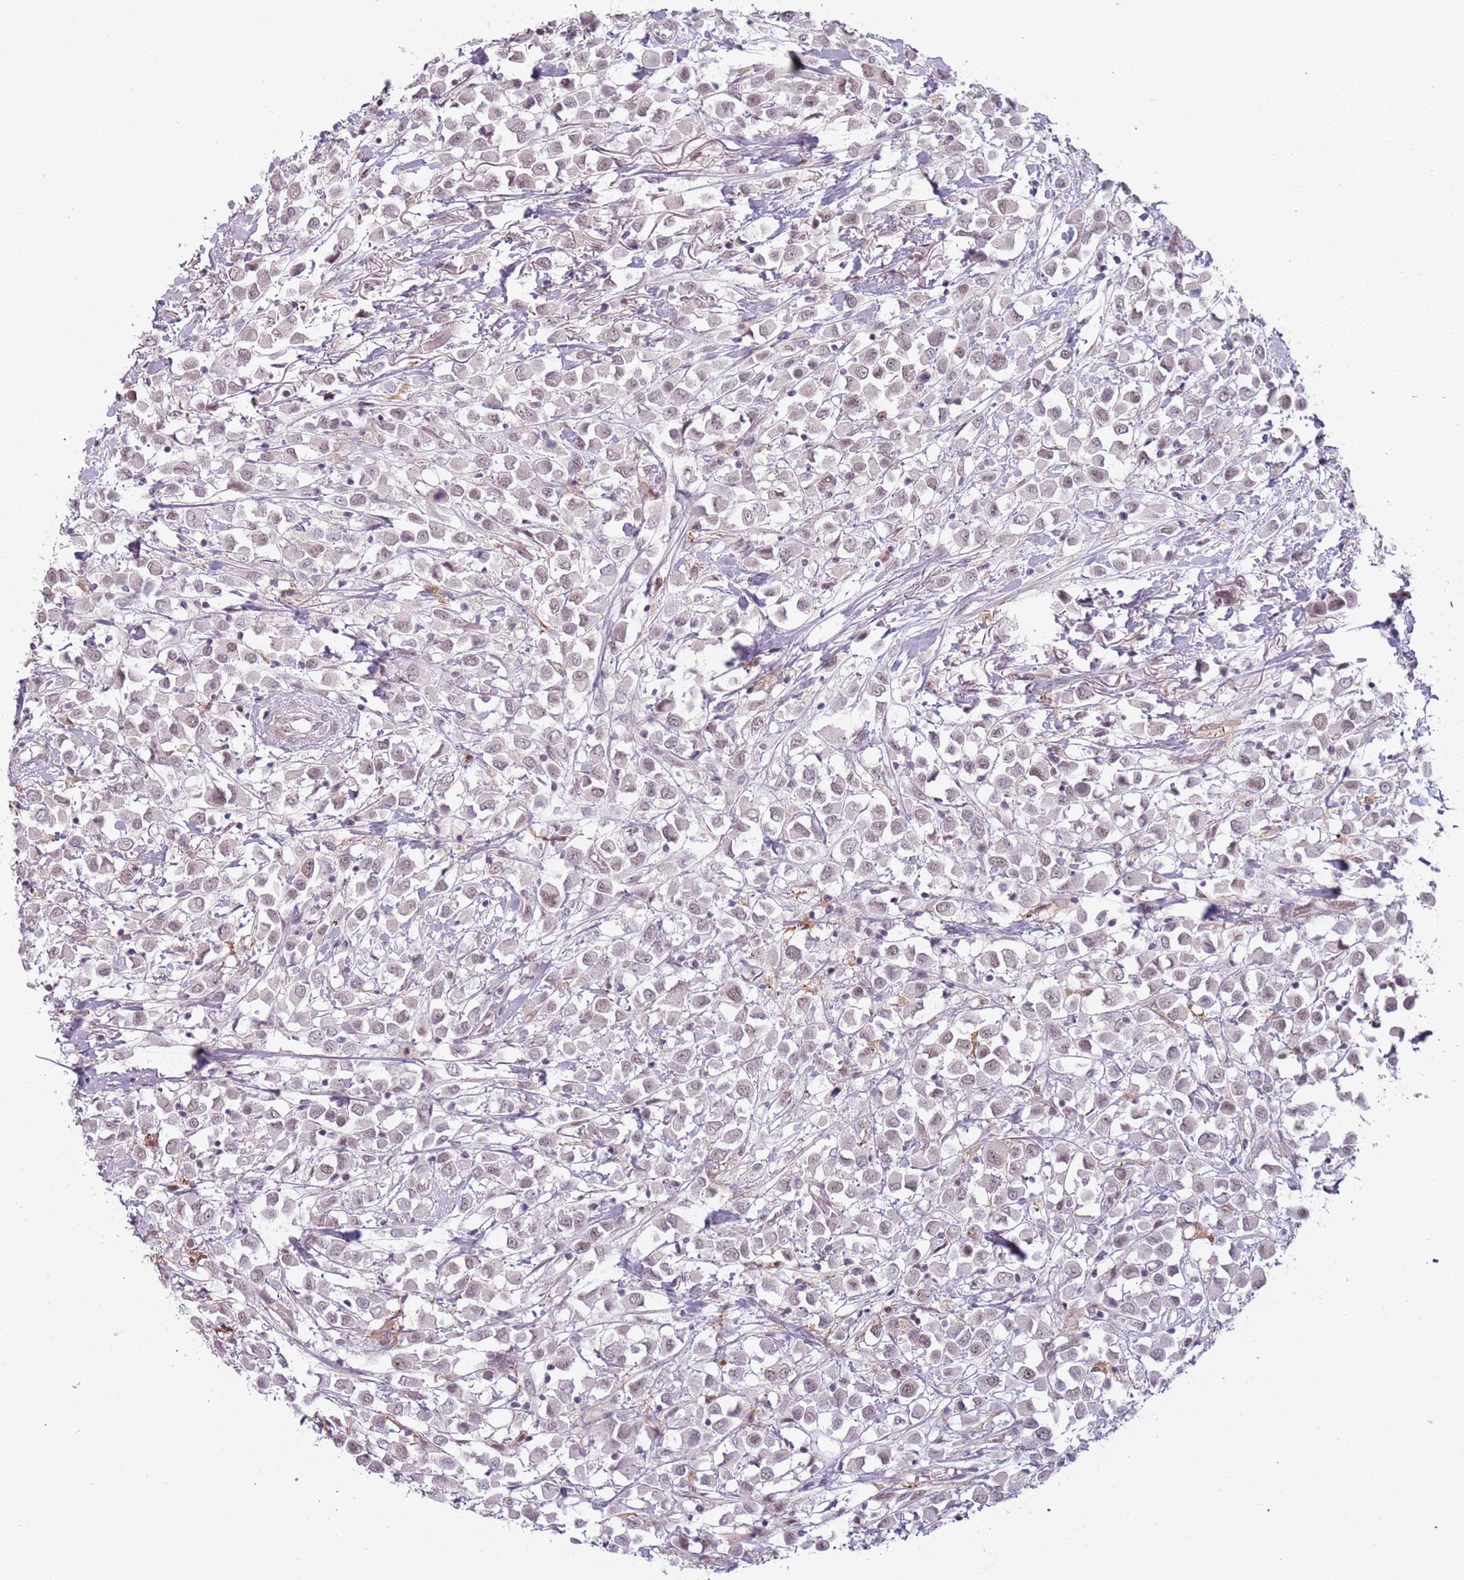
{"staining": {"intensity": "weak", "quantity": ">75%", "location": "nuclear"}, "tissue": "breast cancer", "cell_type": "Tumor cells", "image_type": "cancer", "snomed": [{"axis": "morphology", "description": "Duct carcinoma"}, {"axis": "topography", "description": "Breast"}], "caption": "Breast cancer (invasive ductal carcinoma) stained with immunohistochemistry displays weak nuclear positivity in about >75% of tumor cells. The staining was performed using DAB (3,3'-diaminobenzidine) to visualize the protein expression in brown, while the nuclei were stained in blue with hematoxylin (Magnification: 20x).", "gene": "REXO4", "patient": {"sex": "female", "age": 61}}